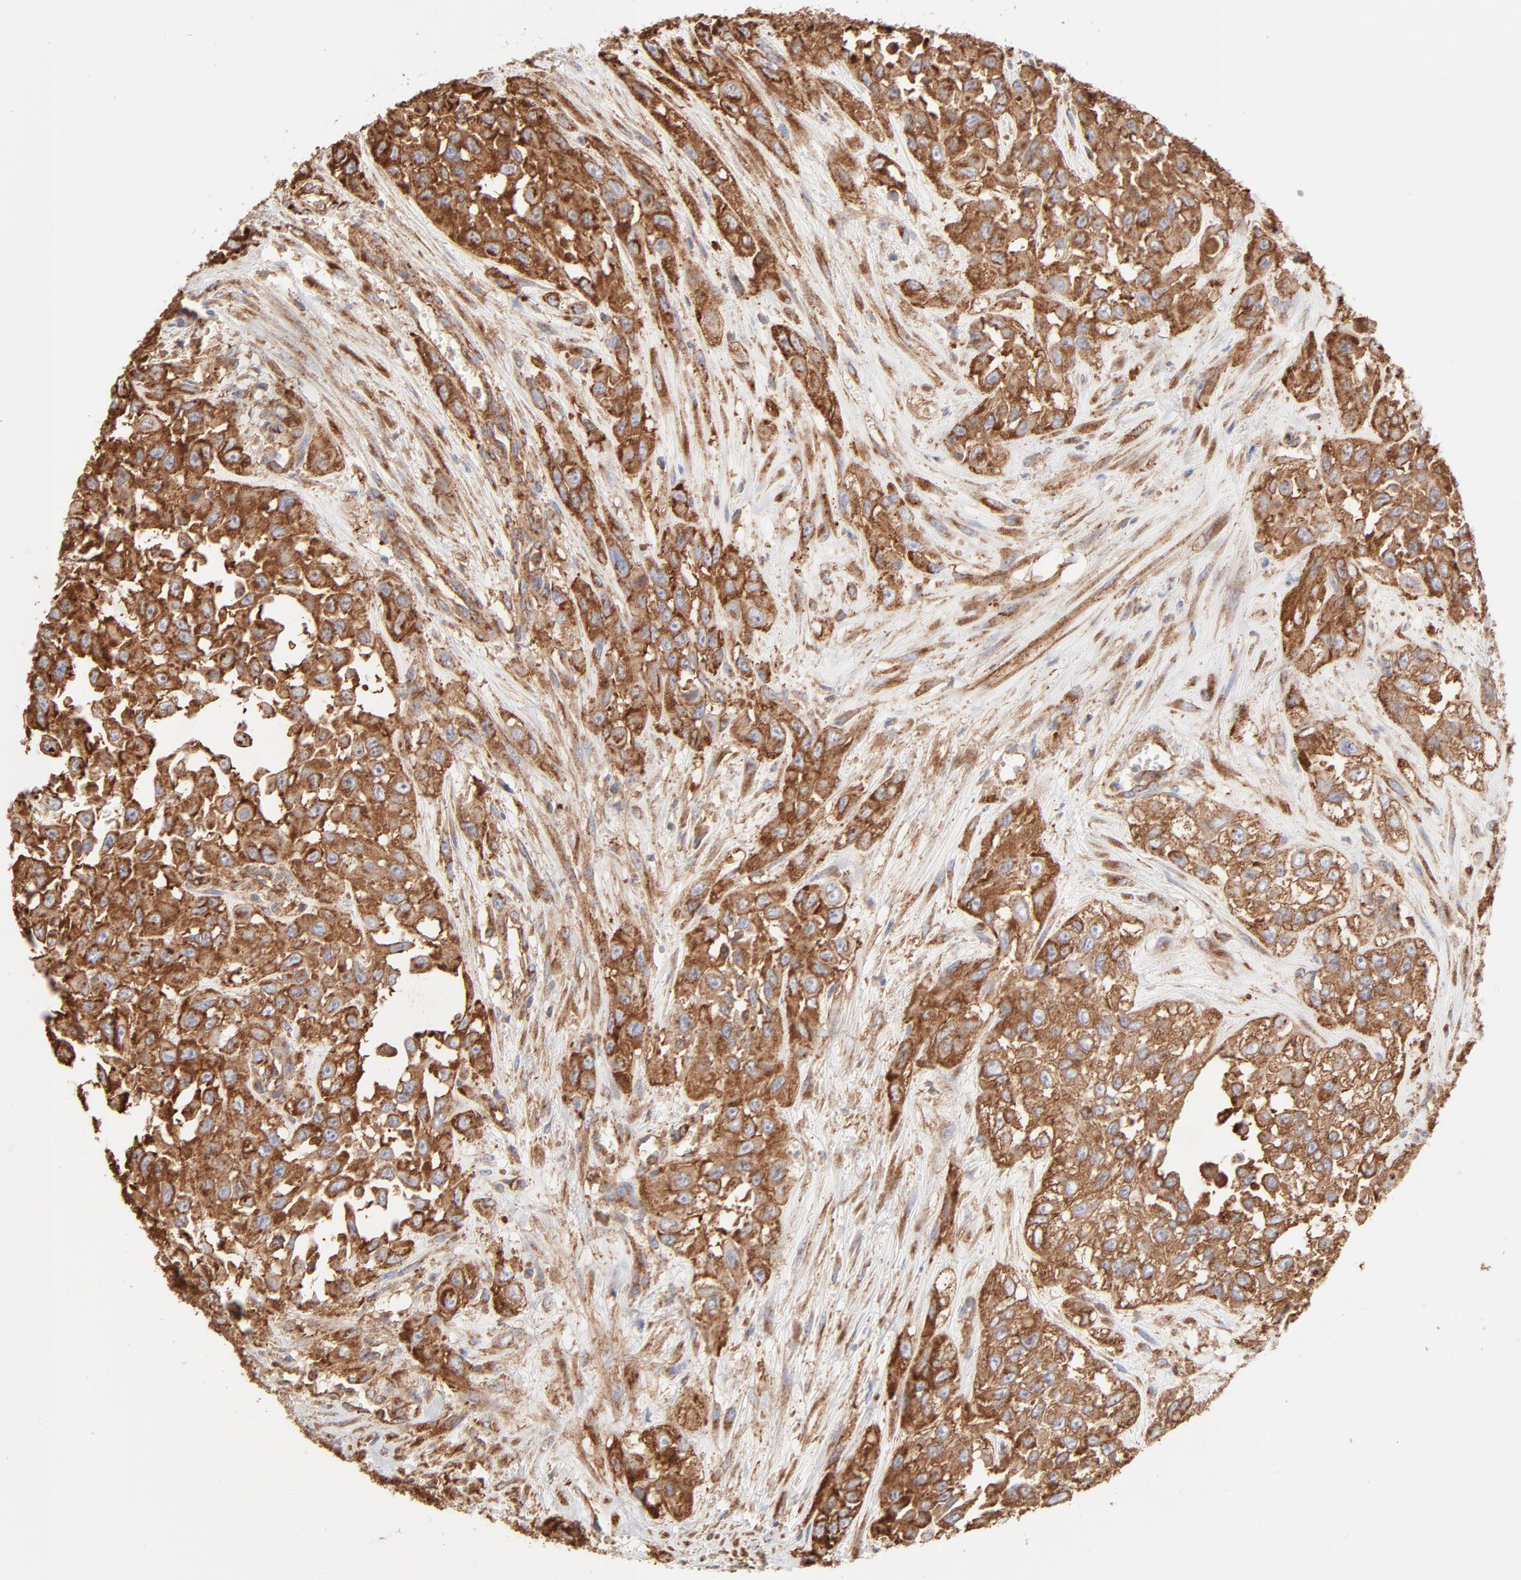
{"staining": {"intensity": "strong", "quantity": ">75%", "location": "cytoplasmic/membranous"}, "tissue": "urothelial cancer", "cell_type": "Tumor cells", "image_type": "cancer", "snomed": [{"axis": "morphology", "description": "Urothelial carcinoma, High grade"}, {"axis": "topography", "description": "Urinary bladder"}], "caption": "Approximately >75% of tumor cells in human high-grade urothelial carcinoma reveal strong cytoplasmic/membranous protein staining as visualized by brown immunohistochemical staining.", "gene": "CLTB", "patient": {"sex": "male", "age": 57}}